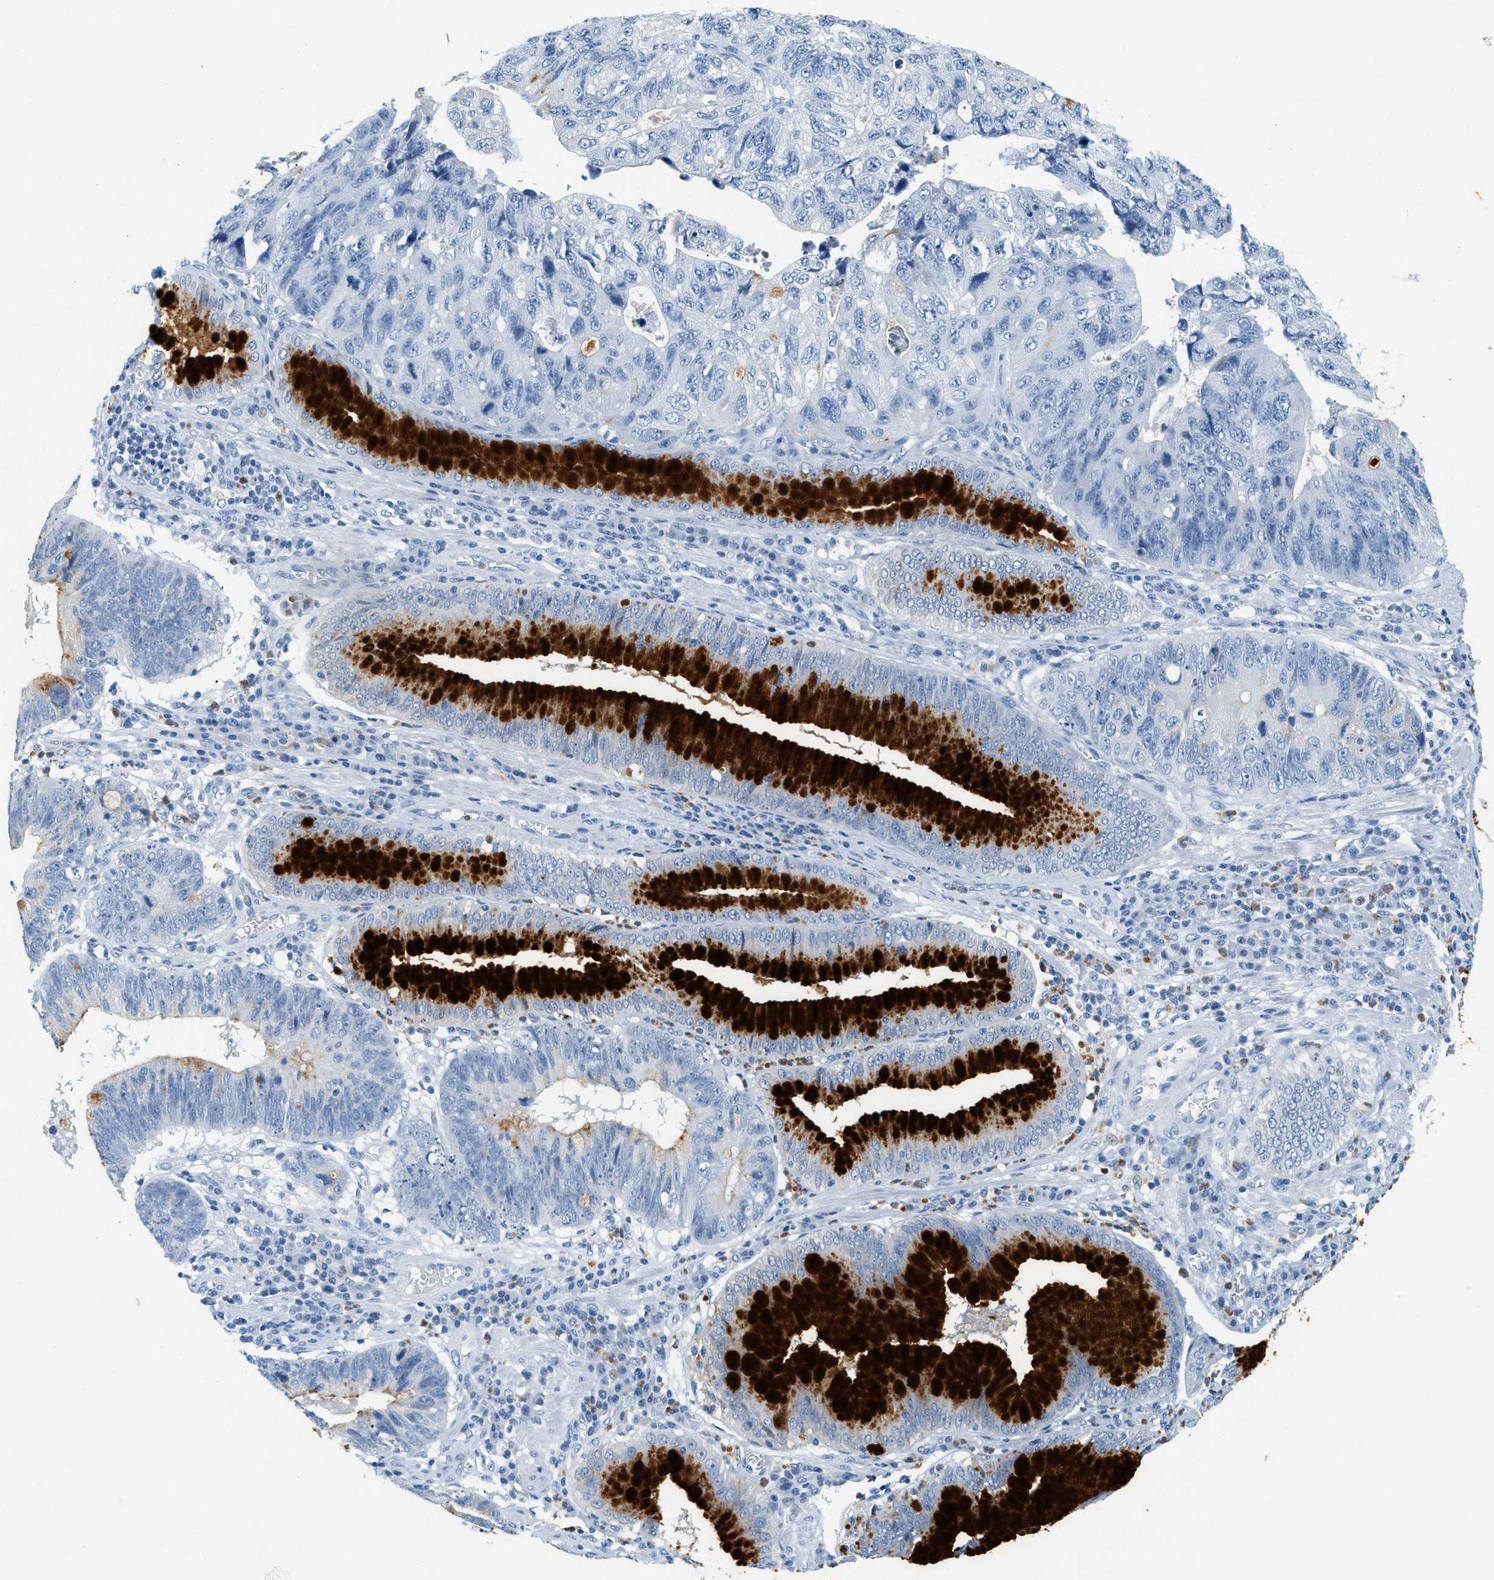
{"staining": {"intensity": "strong", "quantity": "25%-75%", "location": "cytoplasmic/membranous"}, "tissue": "stomach cancer", "cell_type": "Tumor cells", "image_type": "cancer", "snomed": [{"axis": "morphology", "description": "Adenocarcinoma, NOS"}, {"axis": "topography", "description": "Stomach"}], "caption": "Stomach cancer (adenocarcinoma) was stained to show a protein in brown. There is high levels of strong cytoplasmic/membranous staining in approximately 25%-75% of tumor cells.", "gene": "LCN2", "patient": {"sex": "male", "age": 59}}